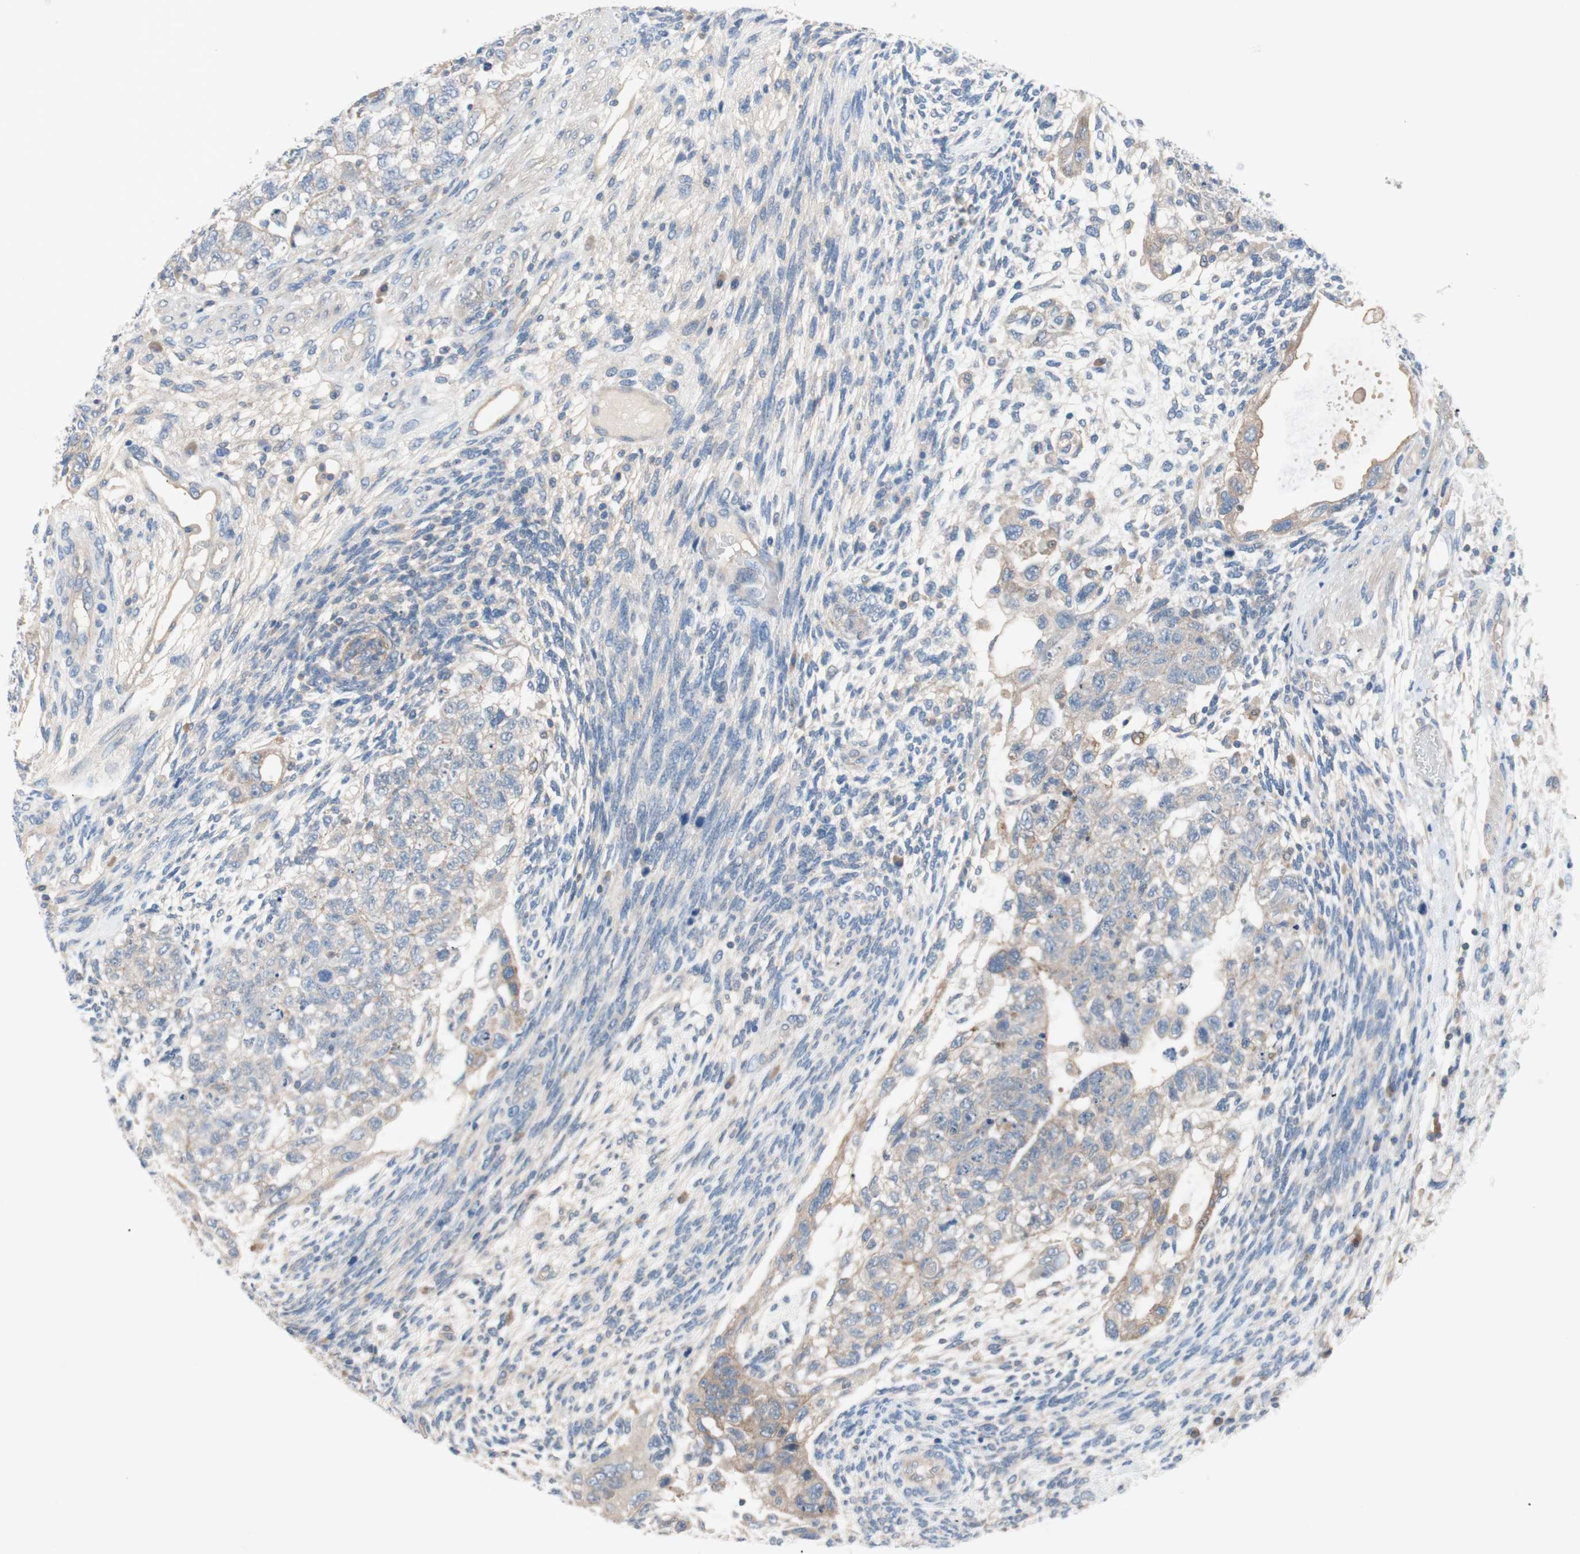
{"staining": {"intensity": "weak", "quantity": "25%-75%", "location": "cytoplasmic/membranous"}, "tissue": "testis cancer", "cell_type": "Tumor cells", "image_type": "cancer", "snomed": [{"axis": "morphology", "description": "Normal tissue, NOS"}, {"axis": "morphology", "description": "Carcinoma, Embryonal, NOS"}, {"axis": "topography", "description": "Testis"}], "caption": "Immunohistochemistry (IHC) (DAB) staining of human testis cancer reveals weak cytoplasmic/membranous protein expression in about 25%-75% of tumor cells.", "gene": "GLUL", "patient": {"sex": "male", "age": 36}}